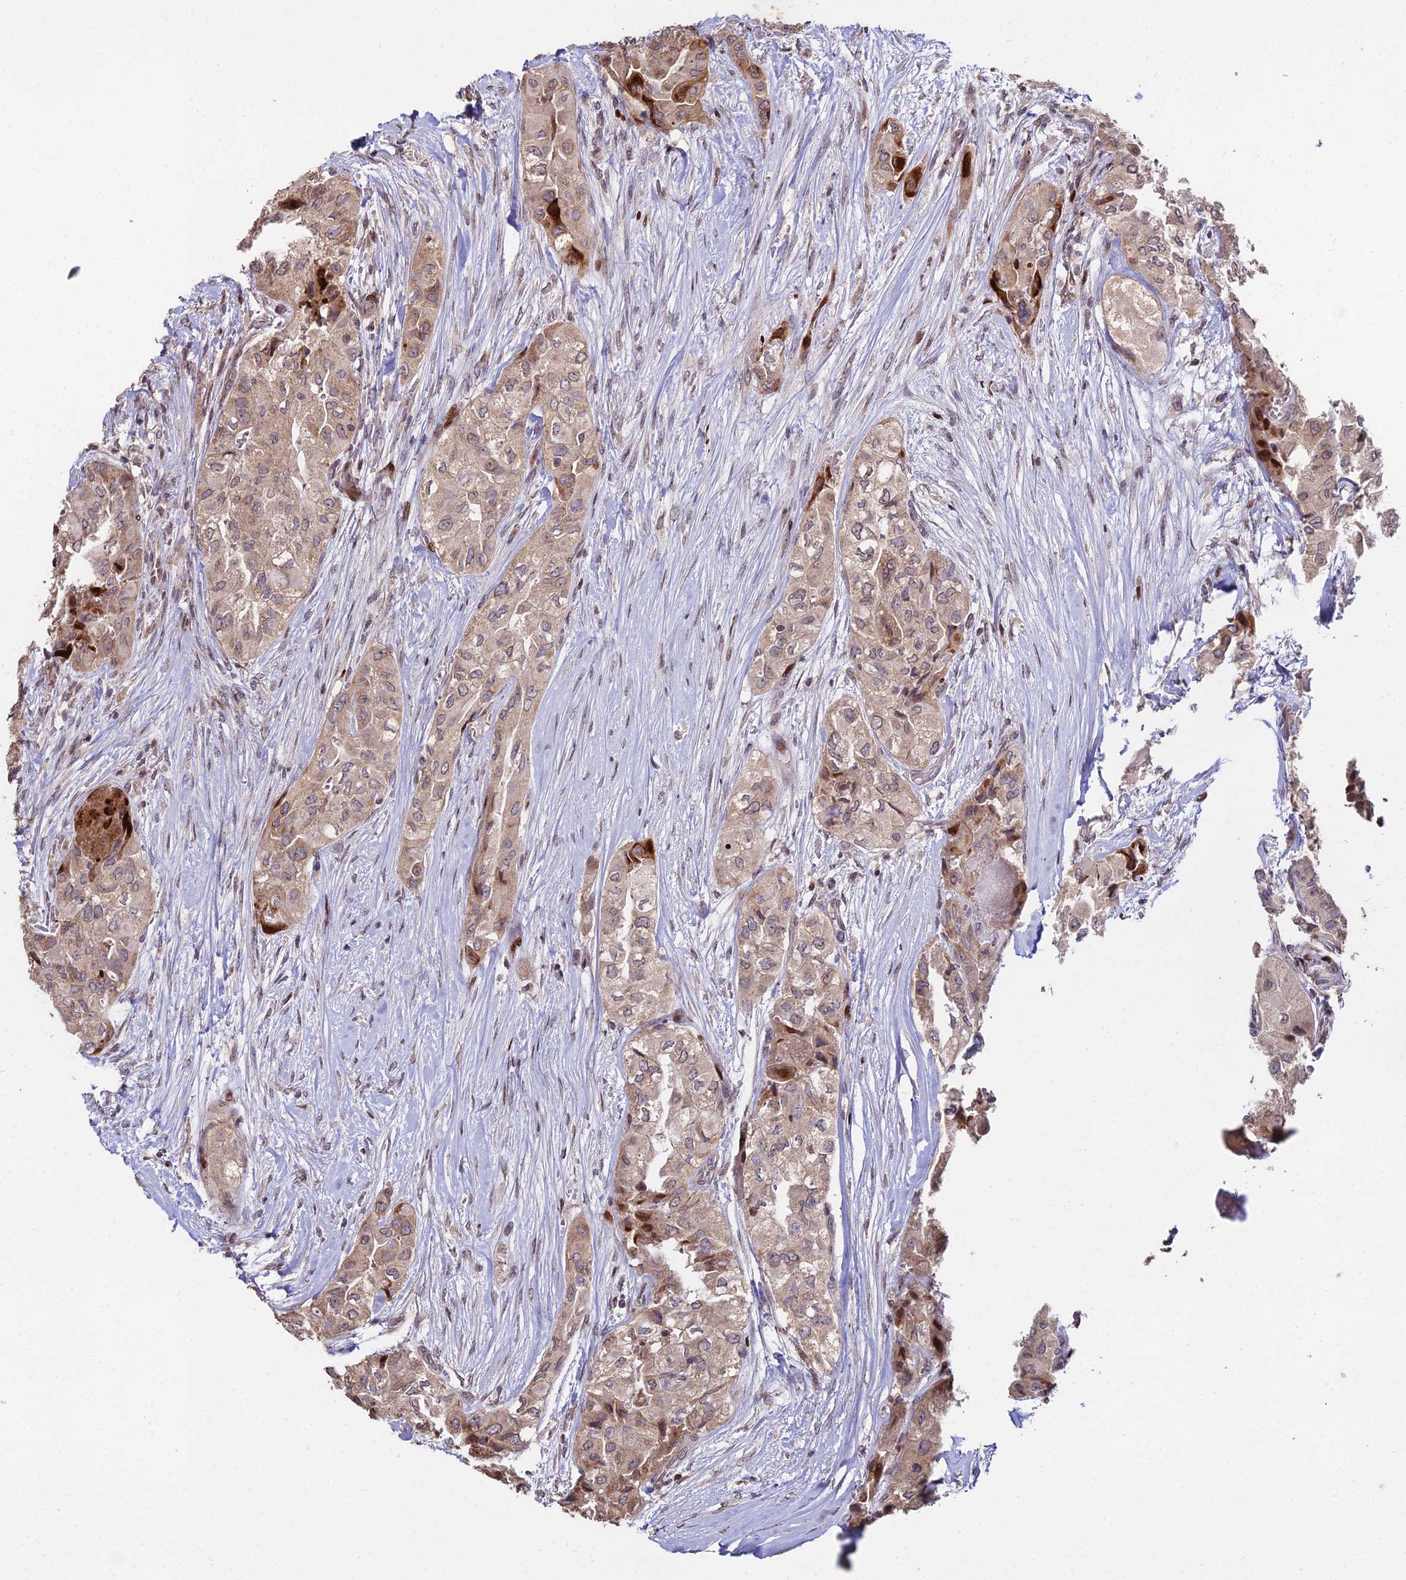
{"staining": {"intensity": "moderate", "quantity": ">75%", "location": "cytoplasmic/membranous,nuclear"}, "tissue": "thyroid cancer", "cell_type": "Tumor cells", "image_type": "cancer", "snomed": [{"axis": "morphology", "description": "Papillary adenocarcinoma, NOS"}, {"axis": "topography", "description": "Thyroid gland"}], "caption": "The micrograph displays staining of thyroid papillary adenocarcinoma, revealing moderate cytoplasmic/membranous and nuclear protein expression (brown color) within tumor cells.", "gene": "RBMS2", "patient": {"sex": "female", "age": 59}}